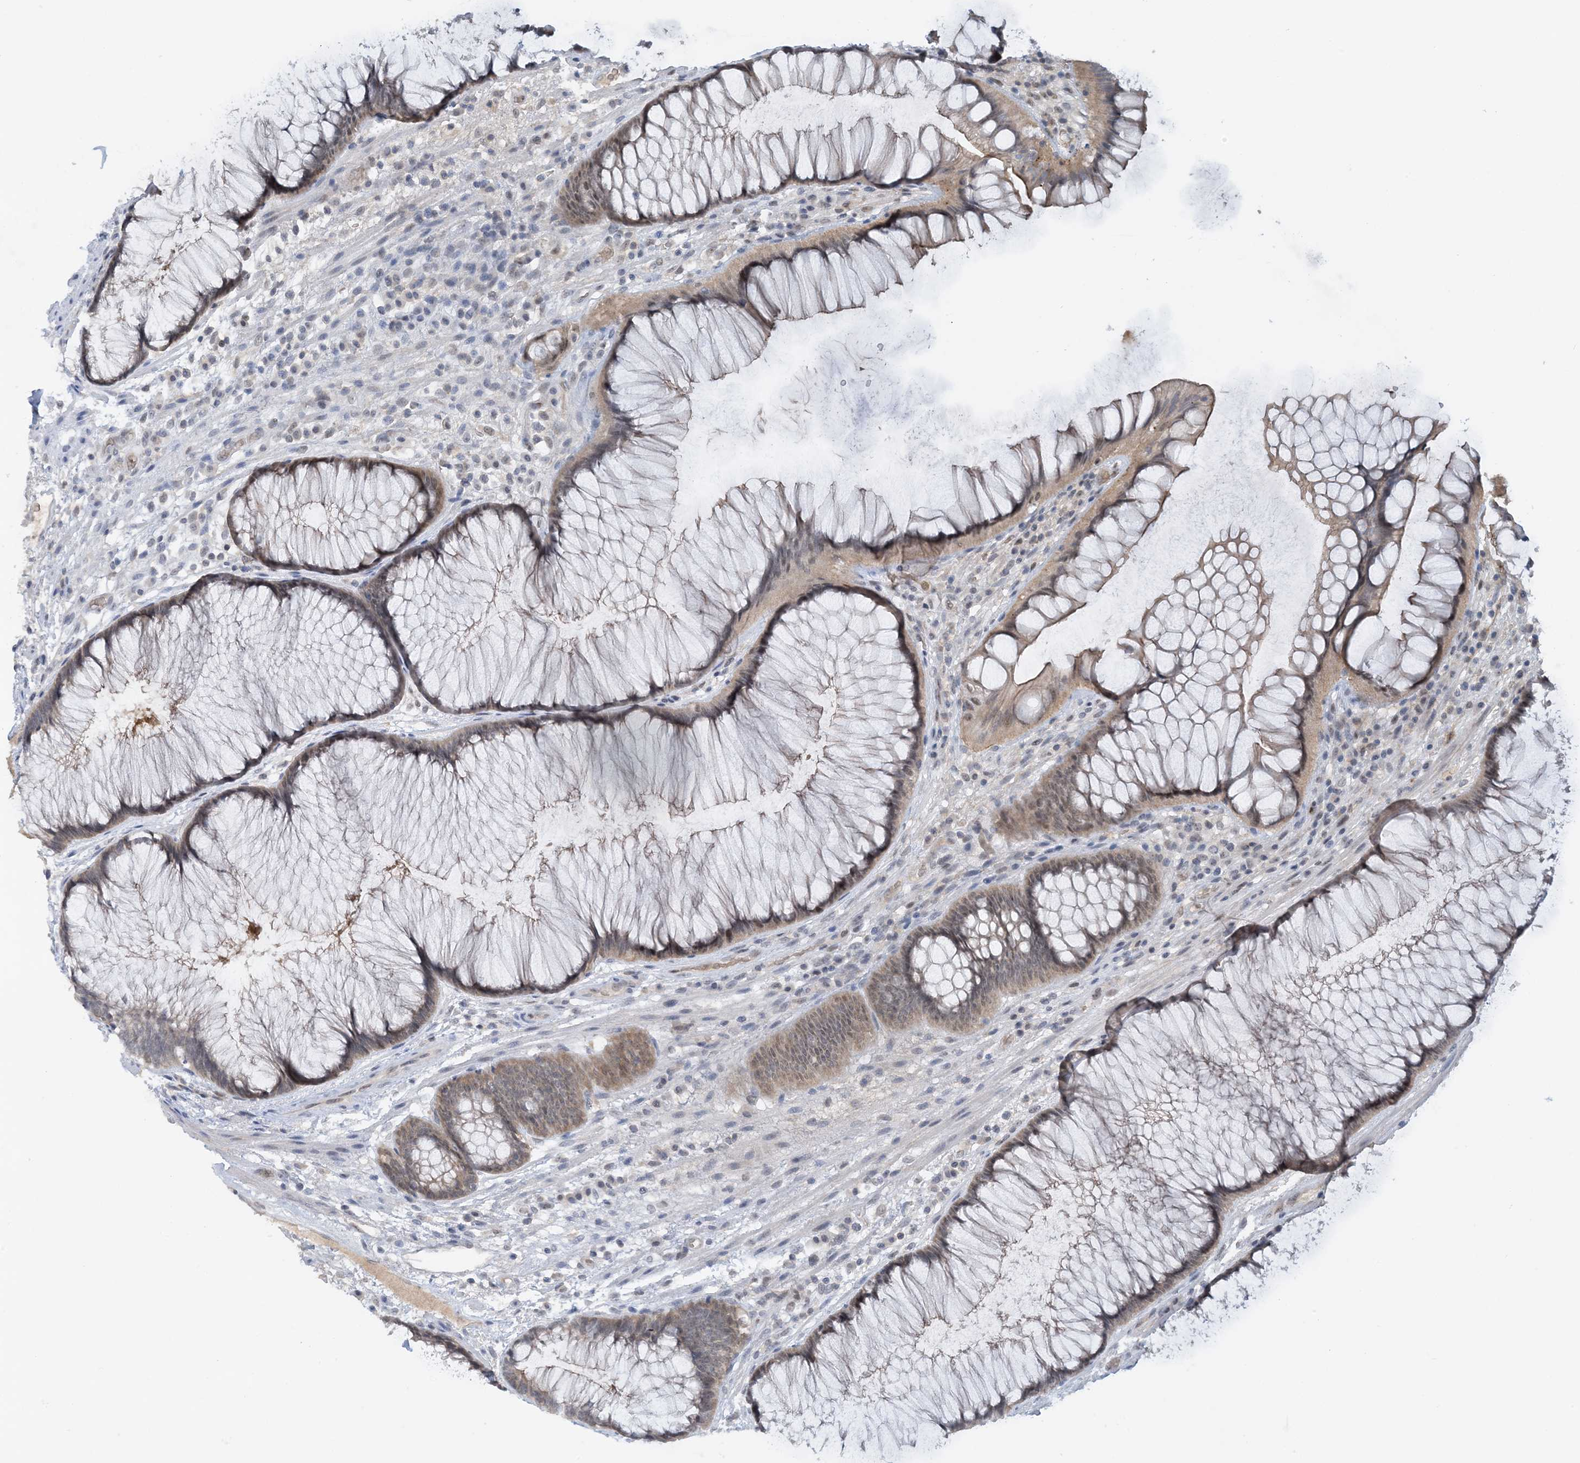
{"staining": {"intensity": "moderate", "quantity": ">75%", "location": "cytoplasmic/membranous,nuclear"}, "tissue": "rectum", "cell_type": "Glandular cells", "image_type": "normal", "snomed": [{"axis": "morphology", "description": "Normal tissue, NOS"}, {"axis": "topography", "description": "Rectum"}], "caption": "Rectum stained for a protein (brown) demonstrates moderate cytoplasmic/membranous,nuclear positive staining in about >75% of glandular cells.", "gene": "UBE2E1", "patient": {"sex": "male", "age": 51}}